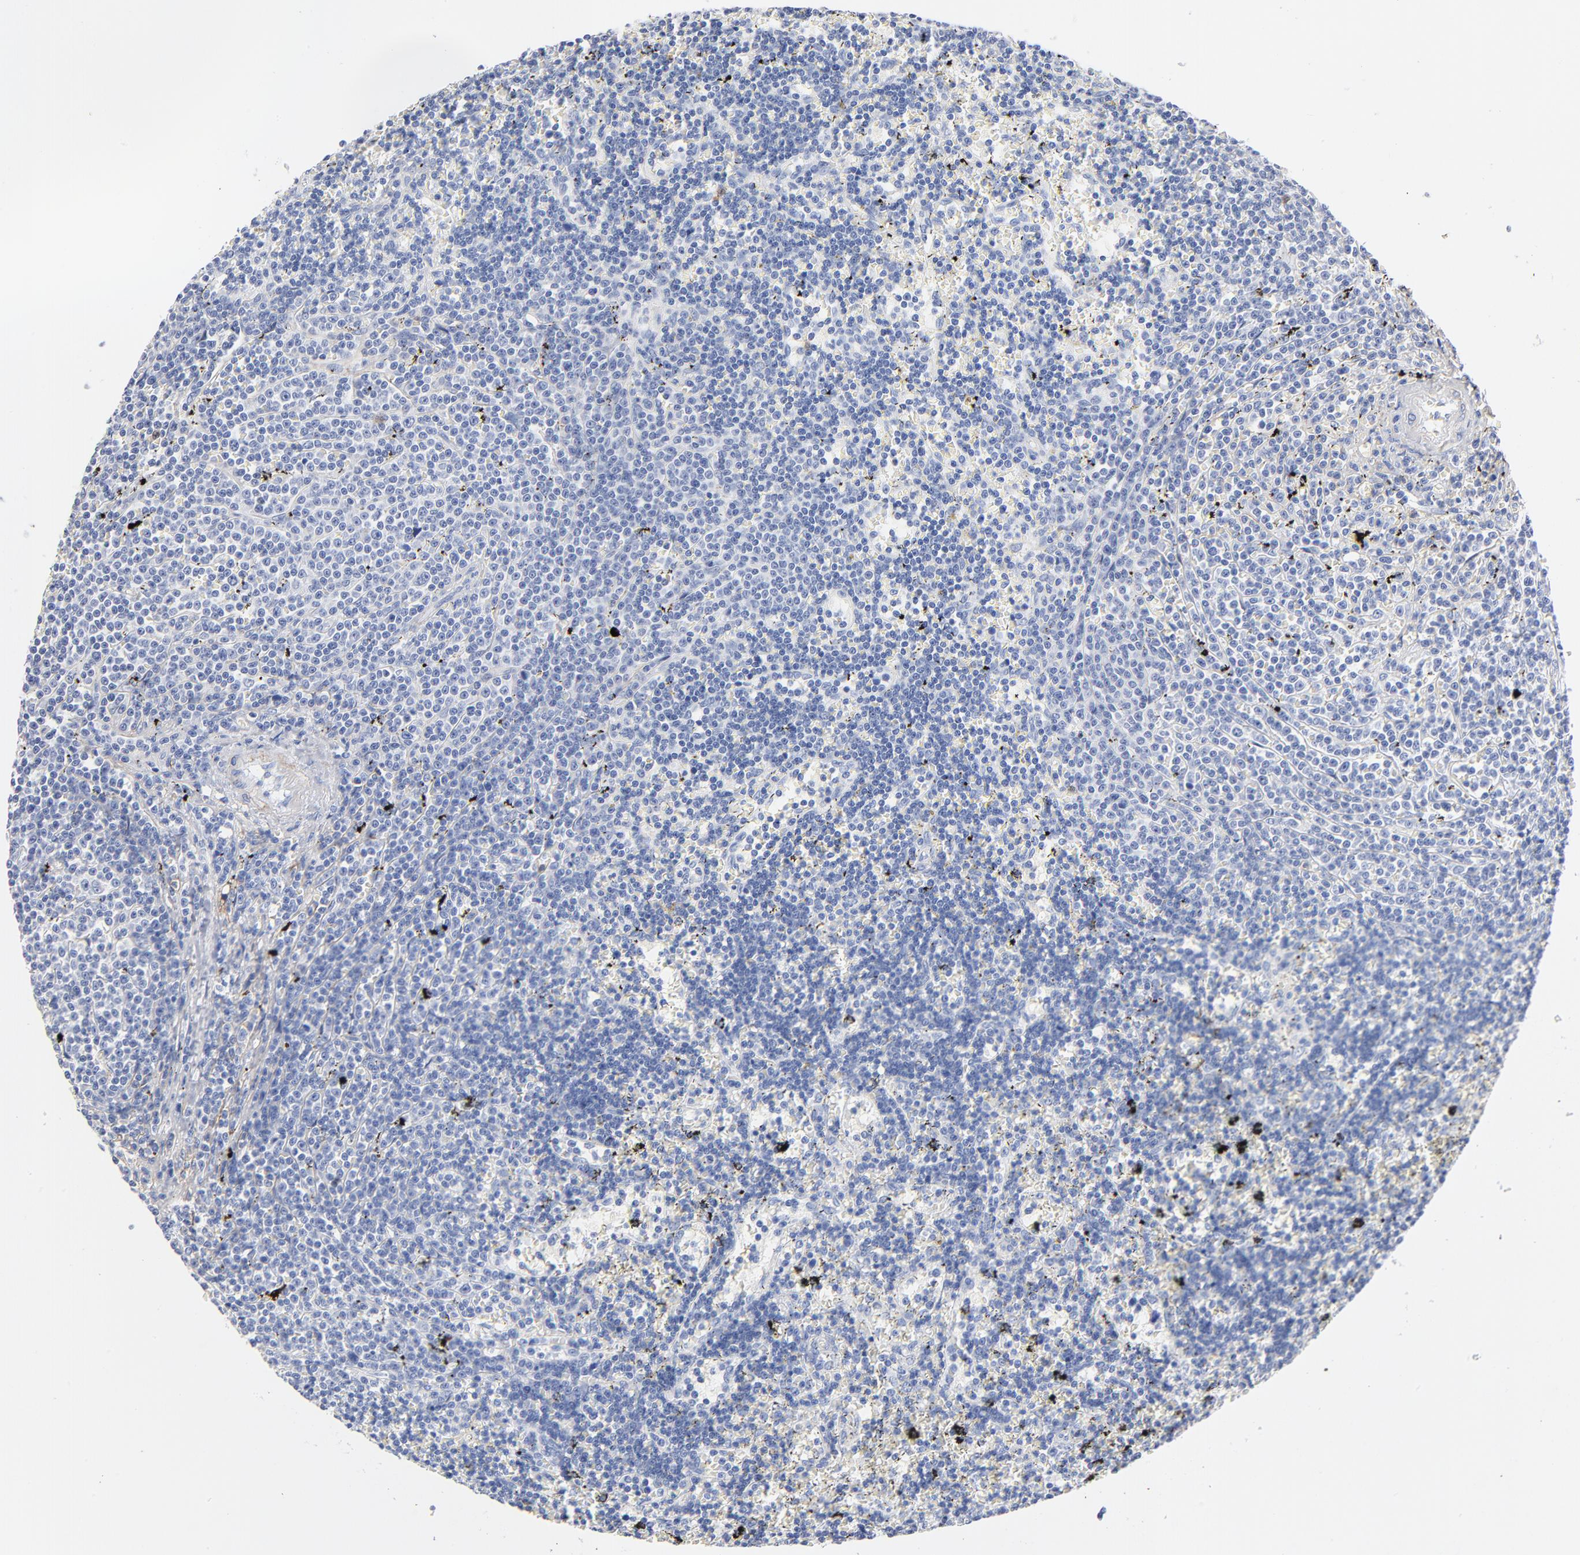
{"staining": {"intensity": "negative", "quantity": "none", "location": "none"}, "tissue": "lymphoma", "cell_type": "Tumor cells", "image_type": "cancer", "snomed": [{"axis": "morphology", "description": "Malignant lymphoma, non-Hodgkin's type, Low grade"}, {"axis": "topography", "description": "Spleen"}], "caption": "Tumor cells show no significant expression in lymphoma.", "gene": "AGTR1", "patient": {"sex": "male", "age": 60}}